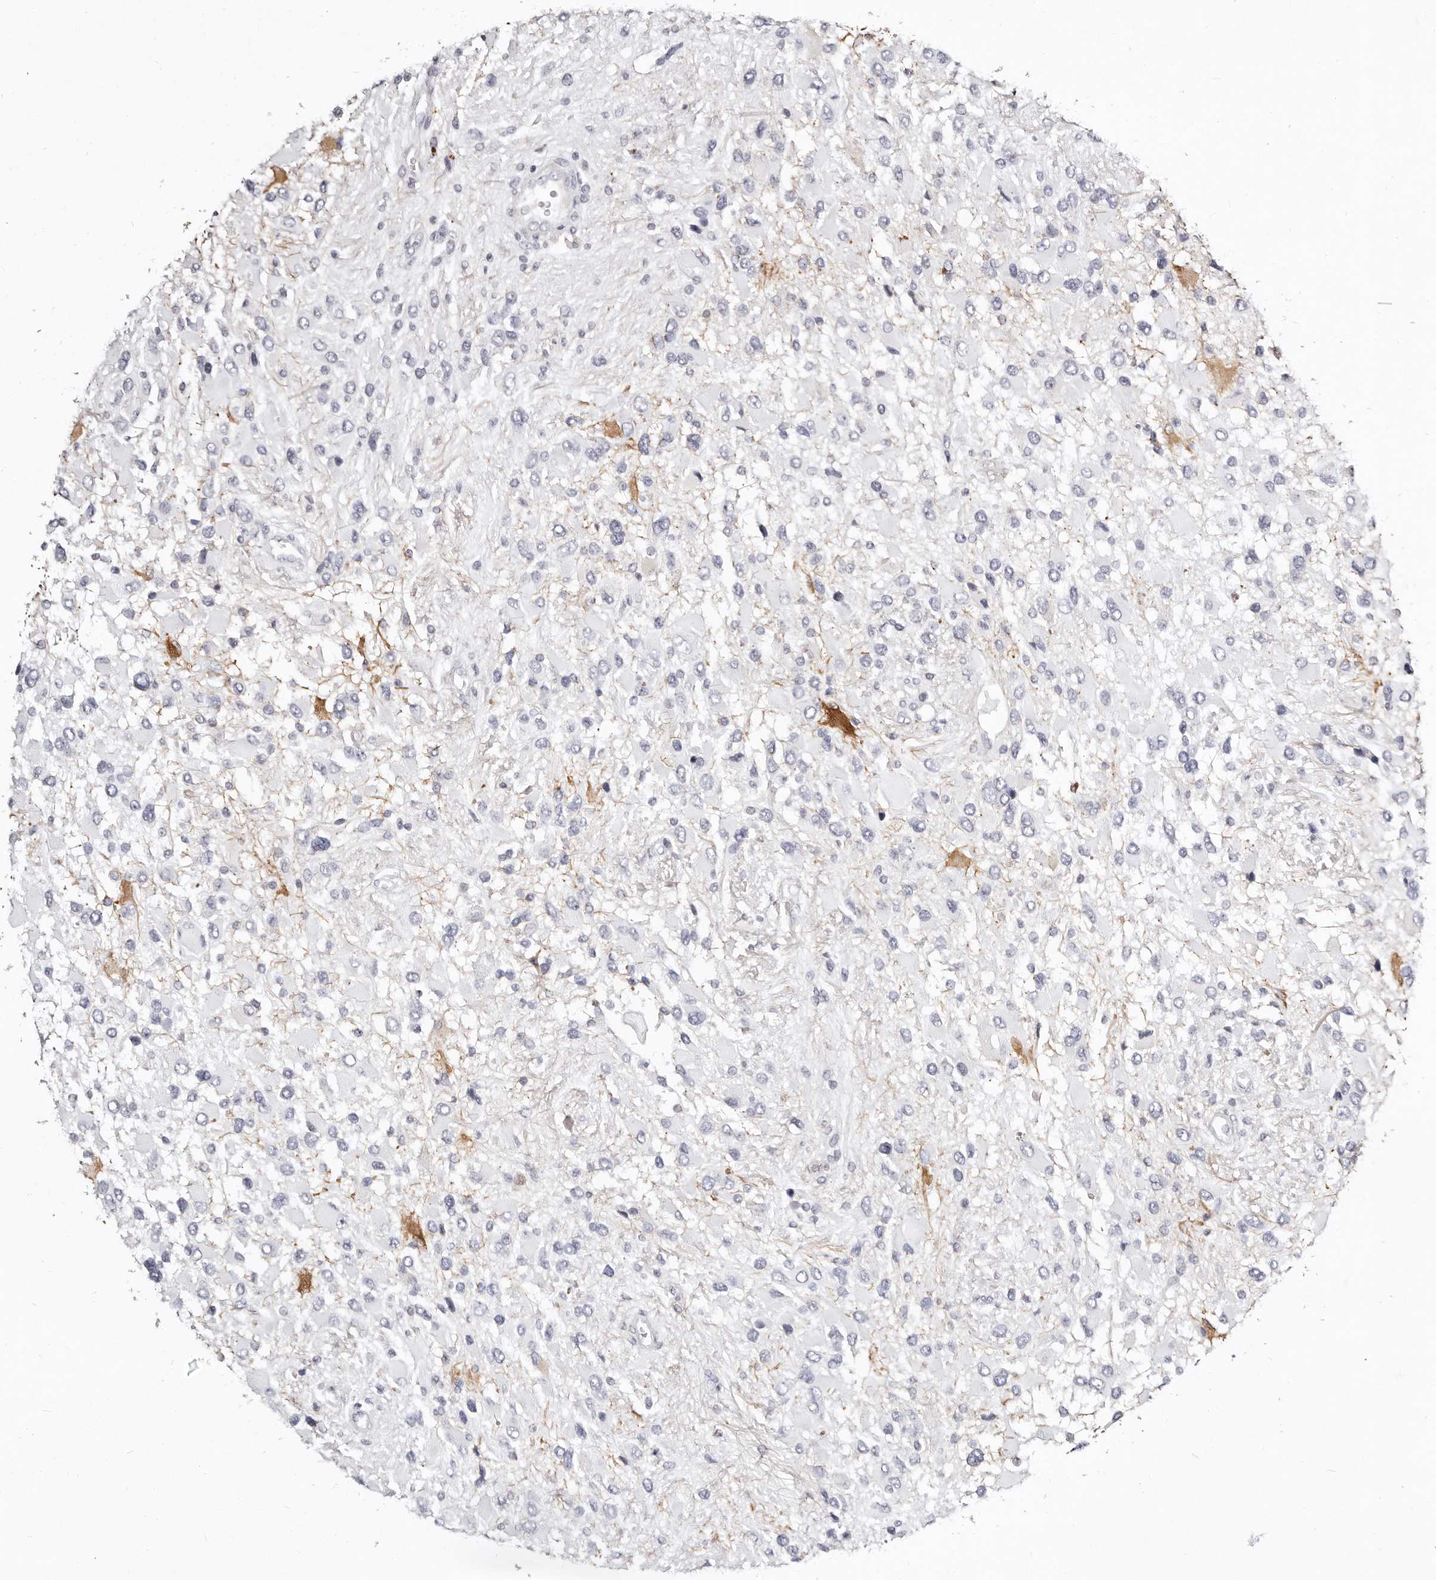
{"staining": {"intensity": "negative", "quantity": "none", "location": "none"}, "tissue": "glioma", "cell_type": "Tumor cells", "image_type": "cancer", "snomed": [{"axis": "morphology", "description": "Glioma, malignant, High grade"}, {"axis": "topography", "description": "Brain"}], "caption": "Immunohistochemistry (IHC) photomicrograph of neoplastic tissue: human glioma stained with DAB shows no significant protein positivity in tumor cells.", "gene": "MRPS33", "patient": {"sex": "male", "age": 53}}